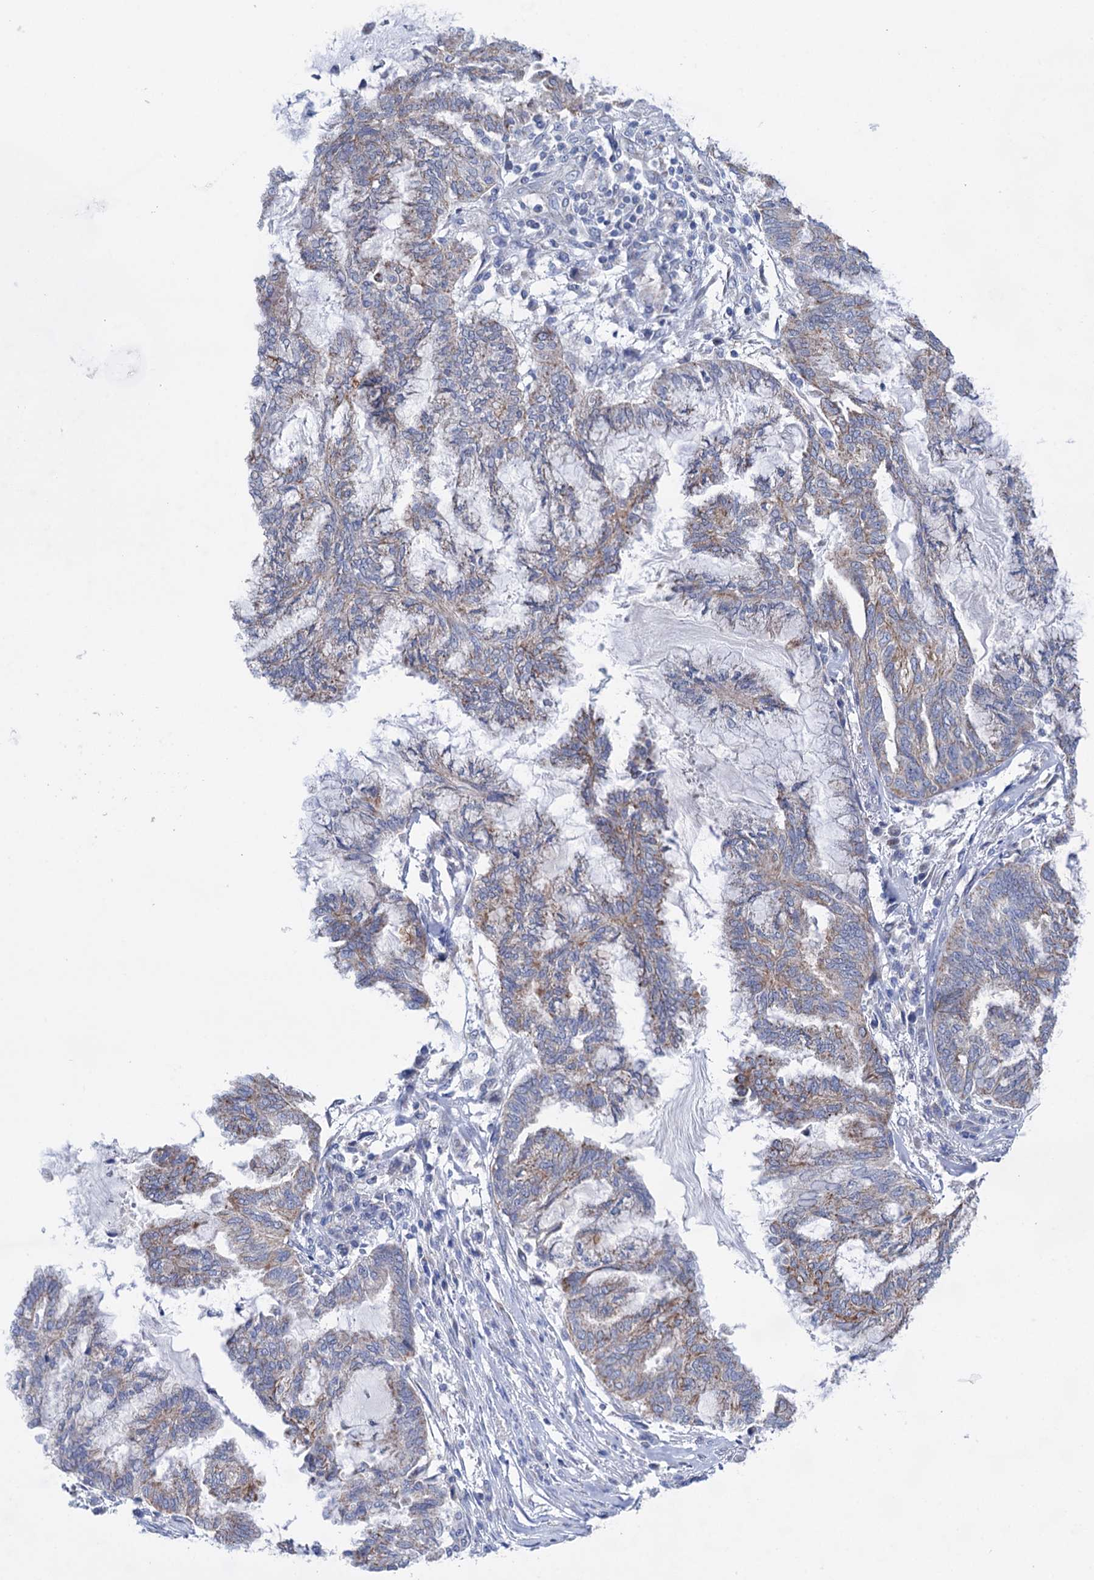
{"staining": {"intensity": "moderate", "quantity": "25%-75%", "location": "cytoplasmic/membranous"}, "tissue": "endometrial cancer", "cell_type": "Tumor cells", "image_type": "cancer", "snomed": [{"axis": "morphology", "description": "Adenocarcinoma, NOS"}, {"axis": "topography", "description": "Endometrium"}], "caption": "This is a photomicrograph of IHC staining of endometrial cancer (adenocarcinoma), which shows moderate staining in the cytoplasmic/membranous of tumor cells.", "gene": "SUCLA2", "patient": {"sex": "female", "age": 86}}